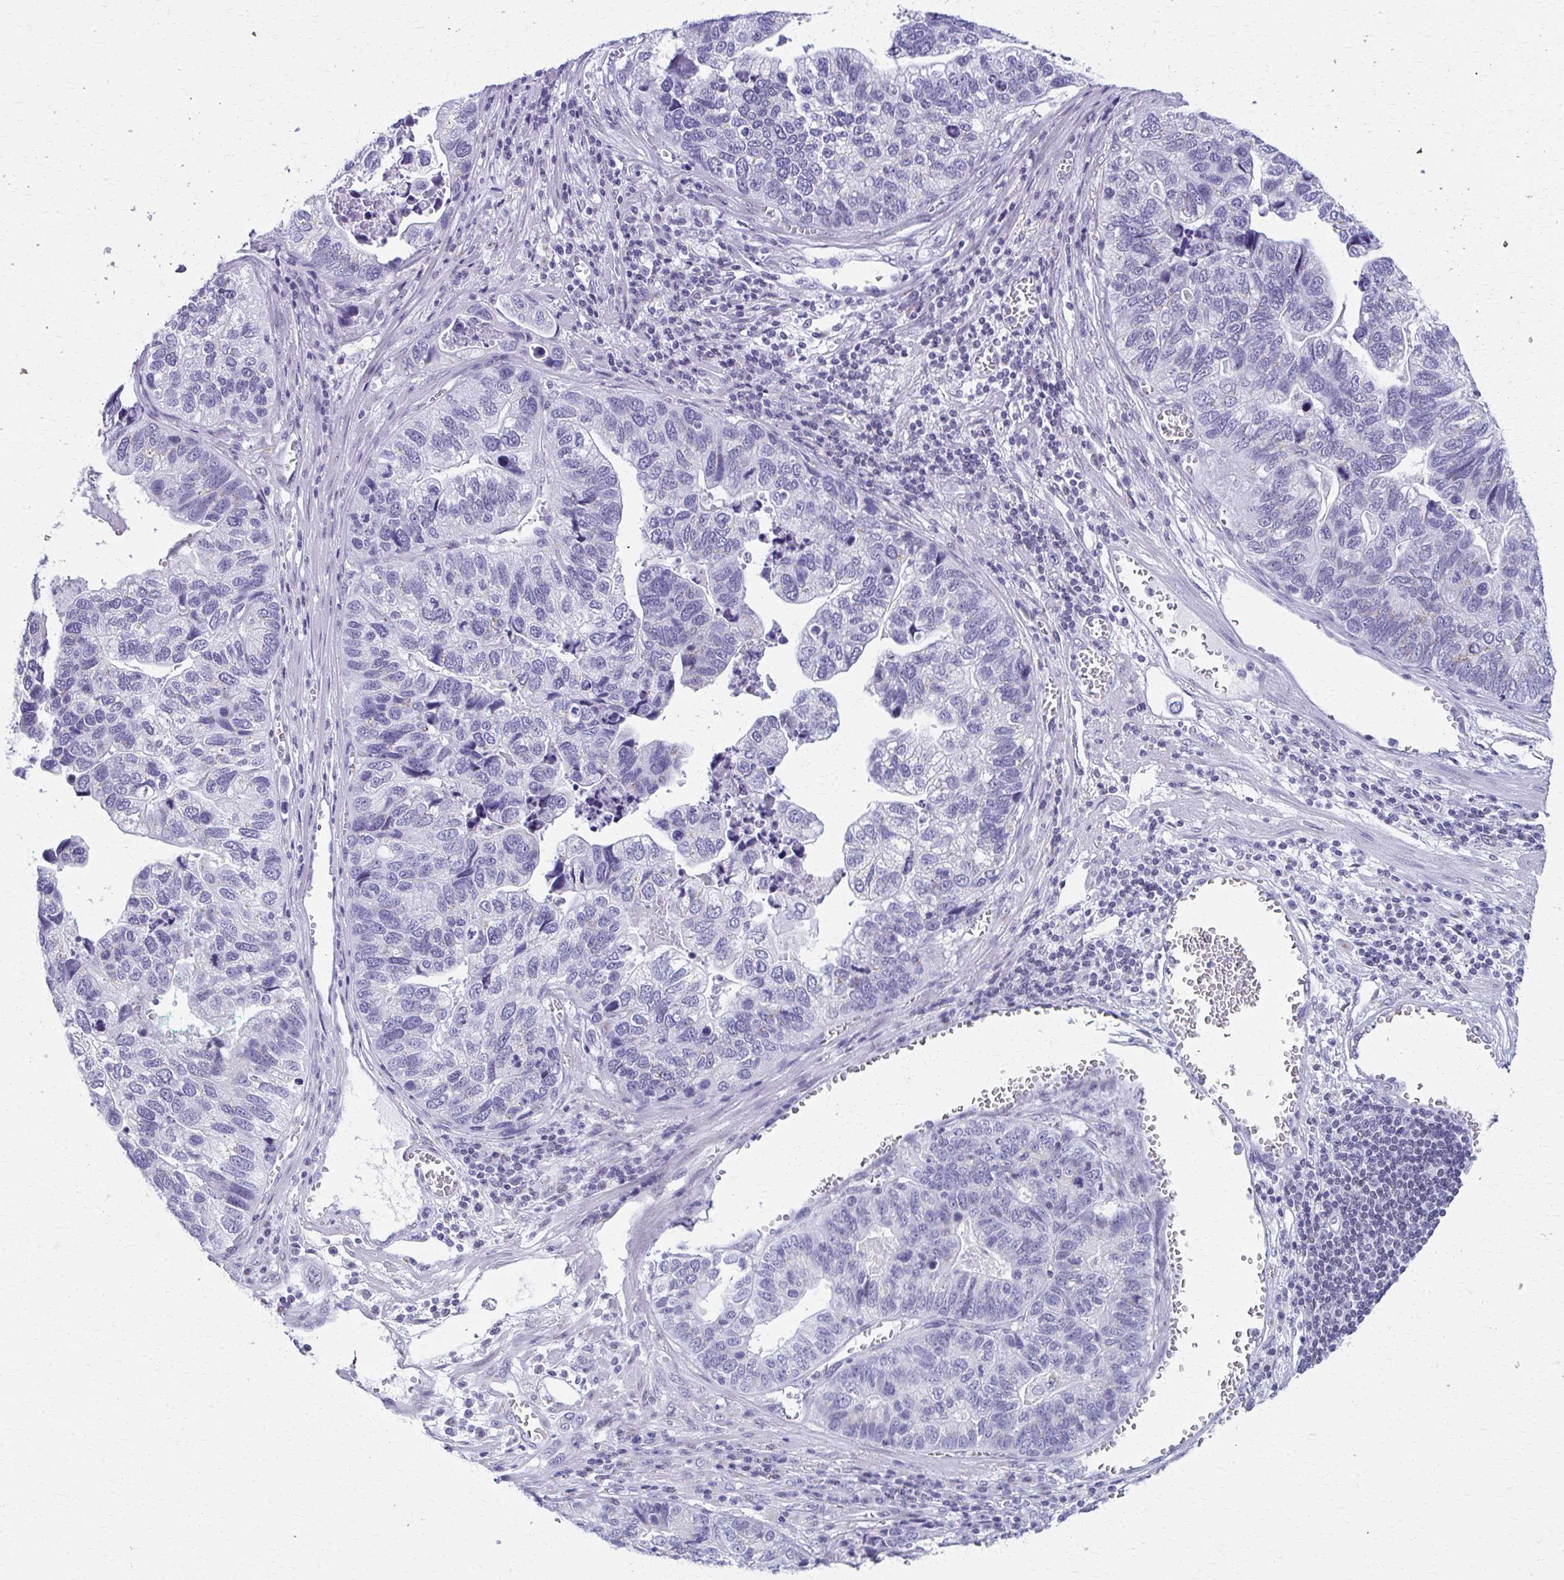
{"staining": {"intensity": "negative", "quantity": "none", "location": "none"}, "tissue": "stomach cancer", "cell_type": "Tumor cells", "image_type": "cancer", "snomed": [{"axis": "morphology", "description": "Adenocarcinoma, NOS"}, {"axis": "topography", "description": "Stomach, upper"}], "caption": "Tumor cells are negative for protein expression in human stomach adenocarcinoma.", "gene": "SCLY", "patient": {"sex": "female", "age": 67}}